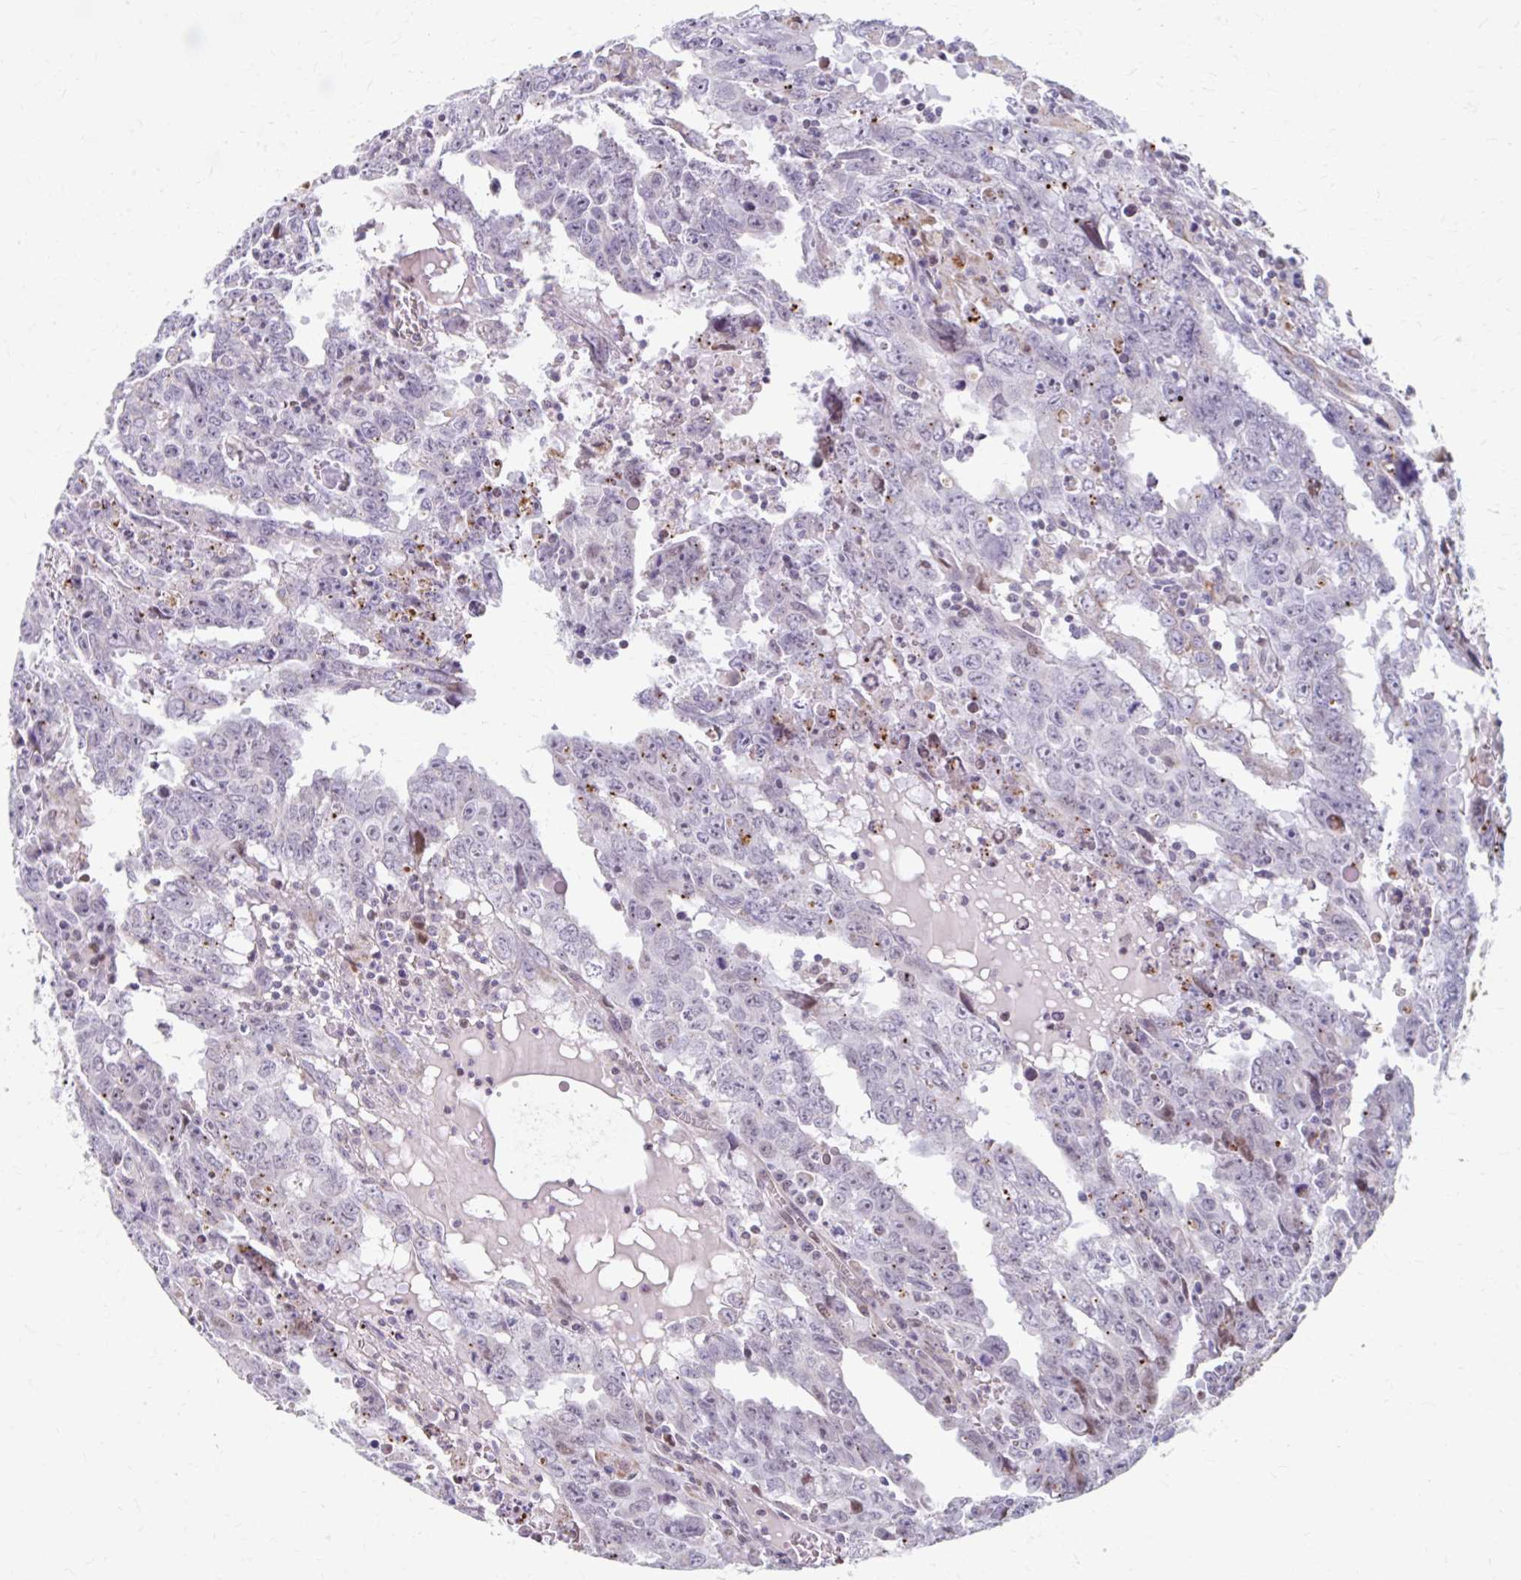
{"staining": {"intensity": "negative", "quantity": "none", "location": "none"}, "tissue": "testis cancer", "cell_type": "Tumor cells", "image_type": "cancer", "snomed": [{"axis": "morphology", "description": "Carcinoma, Embryonal, NOS"}, {"axis": "topography", "description": "Testis"}], "caption": "Protein analysis of testis cancer displays no significant expression in tumor cells.", "gene": "BEAN1", "patient": {"sex": "male", "age": 22}}